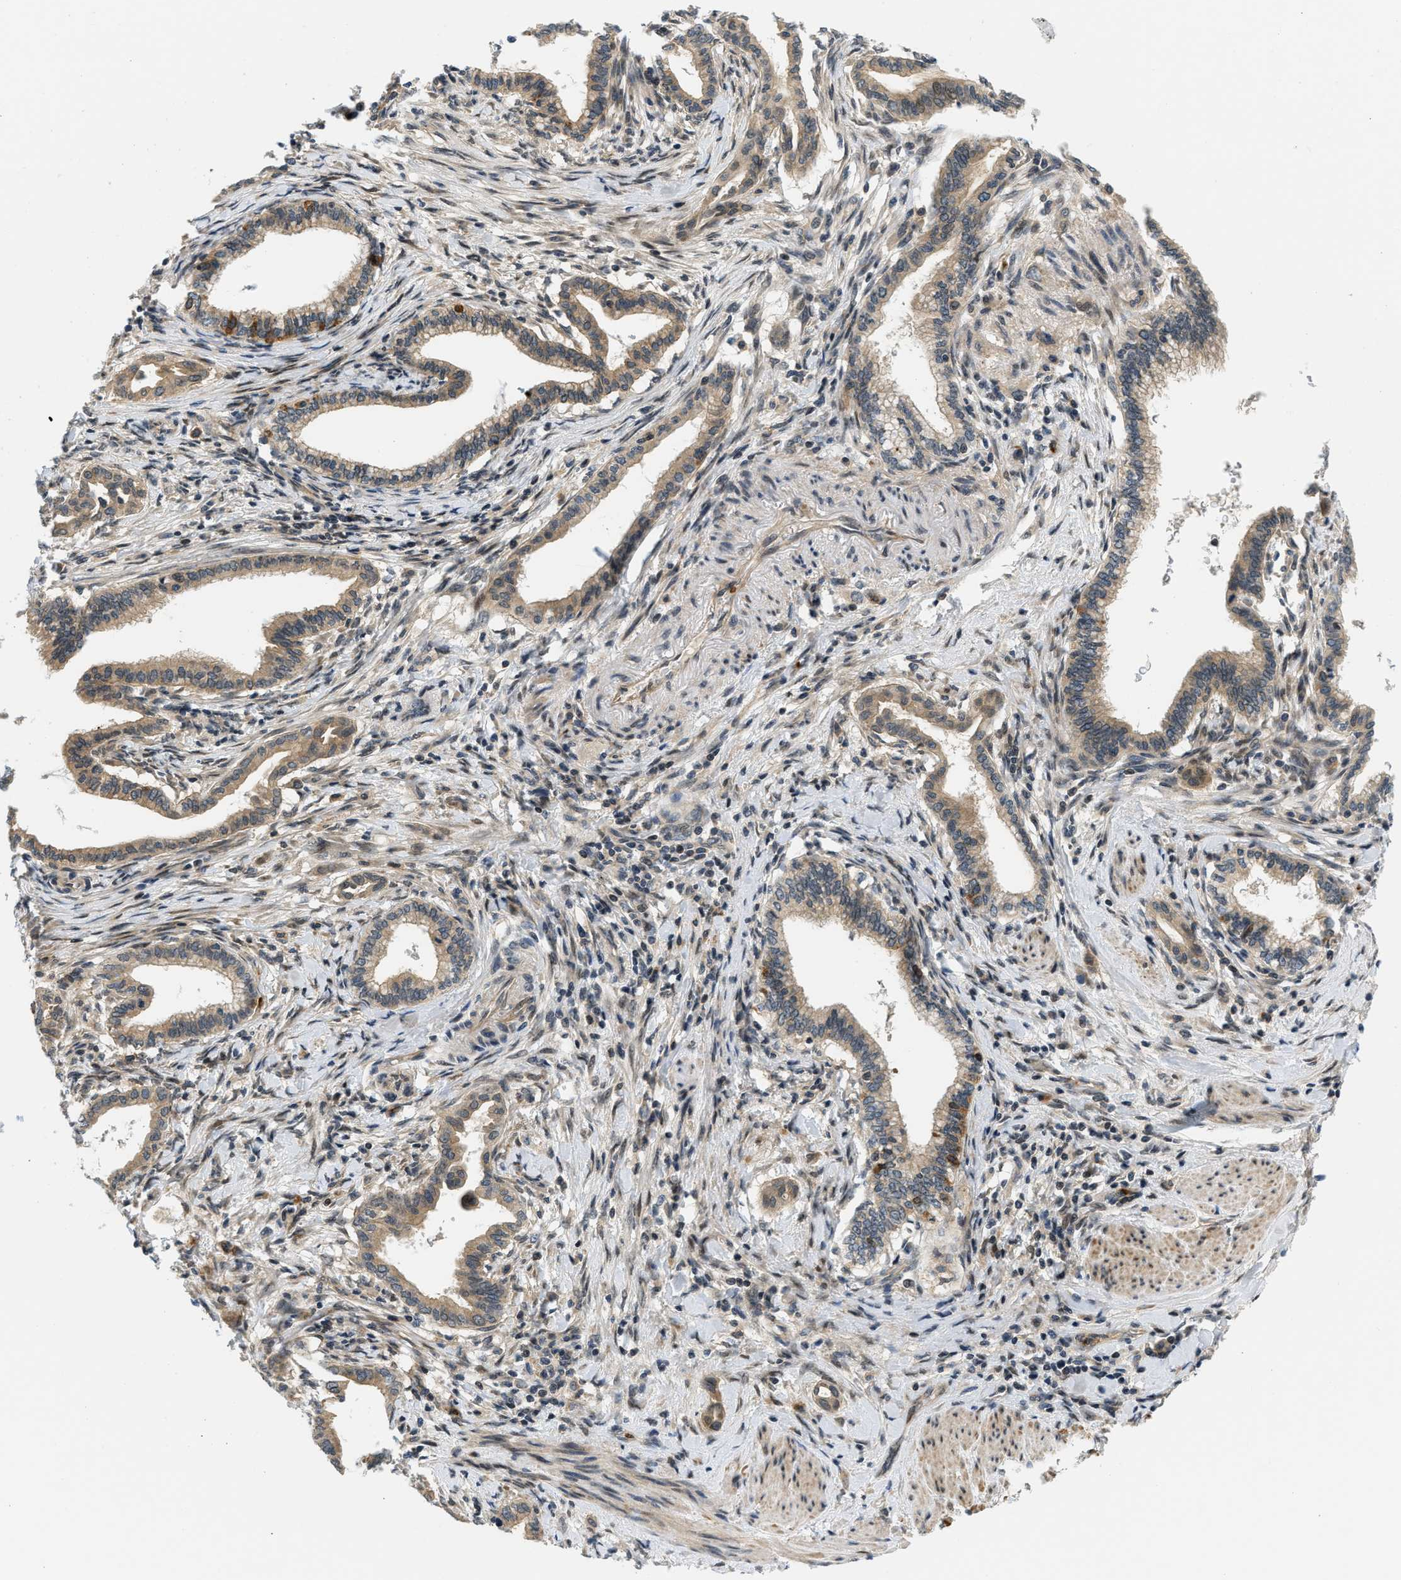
{"staining": {"intensity": "moderate", "quantity": ">75%", "location": "cytoplasmic/membranous"}, "tissue": "pancreatic cancer", "cell_type": "Tumor cells", "image_type": "cancer", "snomed": [{"axis": "morphology", "description": "Adenocarcinoma, NOS"}, {"axis": "topography", "description": "Pancreas"}], "caption": "Immunohistochemistry (IHC) histopathology image of neoplastic tissue: pancreatic cancer (adenocarcinoma) stained using IHC displays medium levels of moderate protein expression localized specifically in the cytoplasmic/membranous of tumor cells, appearing as a cytoplasmic/membranous brown color.", "gene": "KMT2A", "patient": {"sex": "female", "age": 64}}